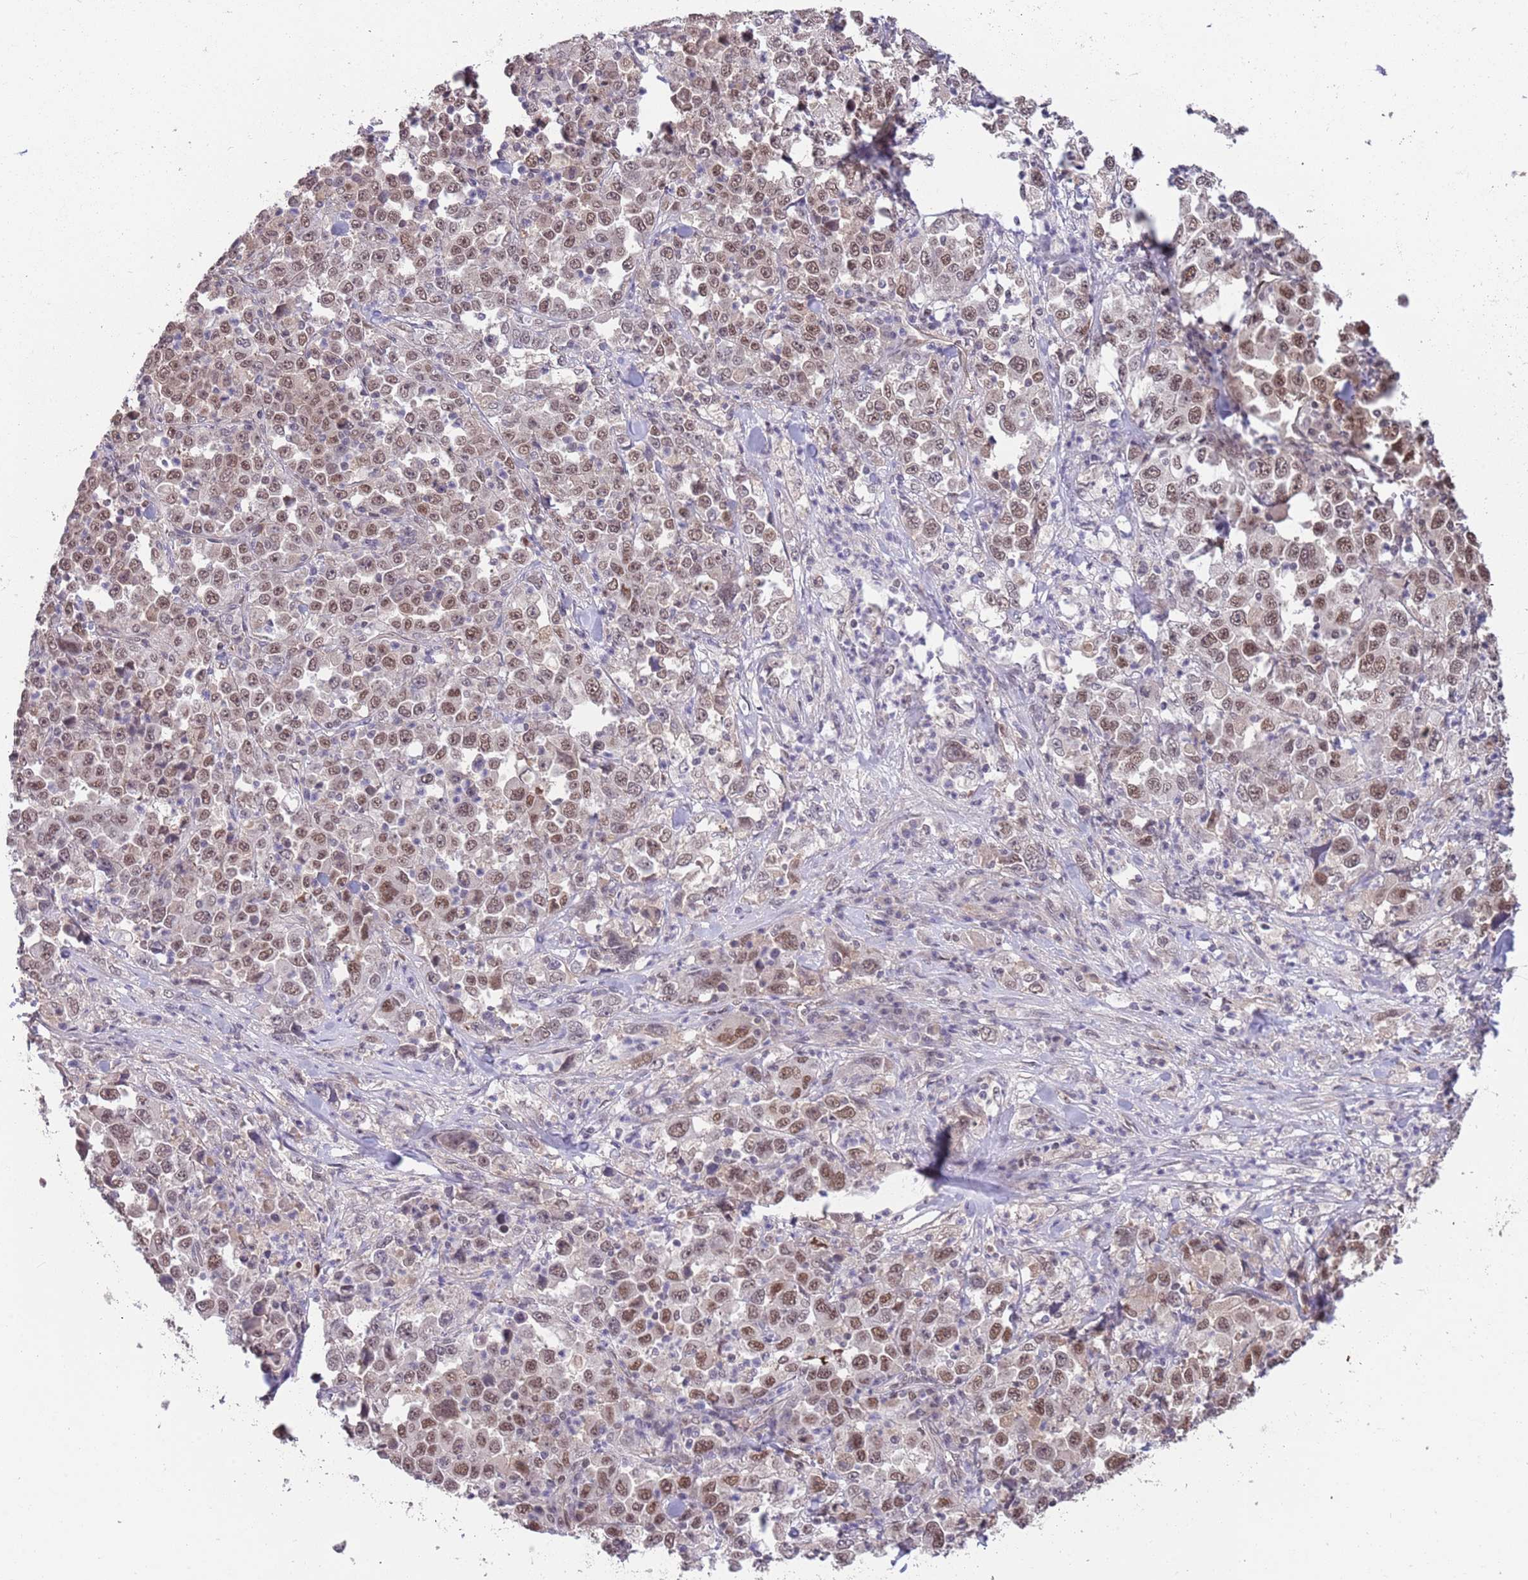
{"staining": {"intensity": "moderate", "quantity": ">75%", "location": "nuclear"}, "tissue": "stomach cancer", "cell_type": "Tumor cells", "image_type": "cancer", "snomed": [{"axis": "morphology", "description": "Normal tissue, NOS"}, {"axis": "morphology", "description": "Adenocarcinoma, NOS"}, {"axis": "topography", "description": "Stomach, upper"}, {"axis": "topography", "description": "Stomach"}], "caption": "High-power microscopy captured an IHC histopathology image of stomach cancer, revealing moderate nuclear expression in approximately >75% of tumor cells.", "gene": "ZBTB7A", "patient": {"sex": "male", "age": 59}}